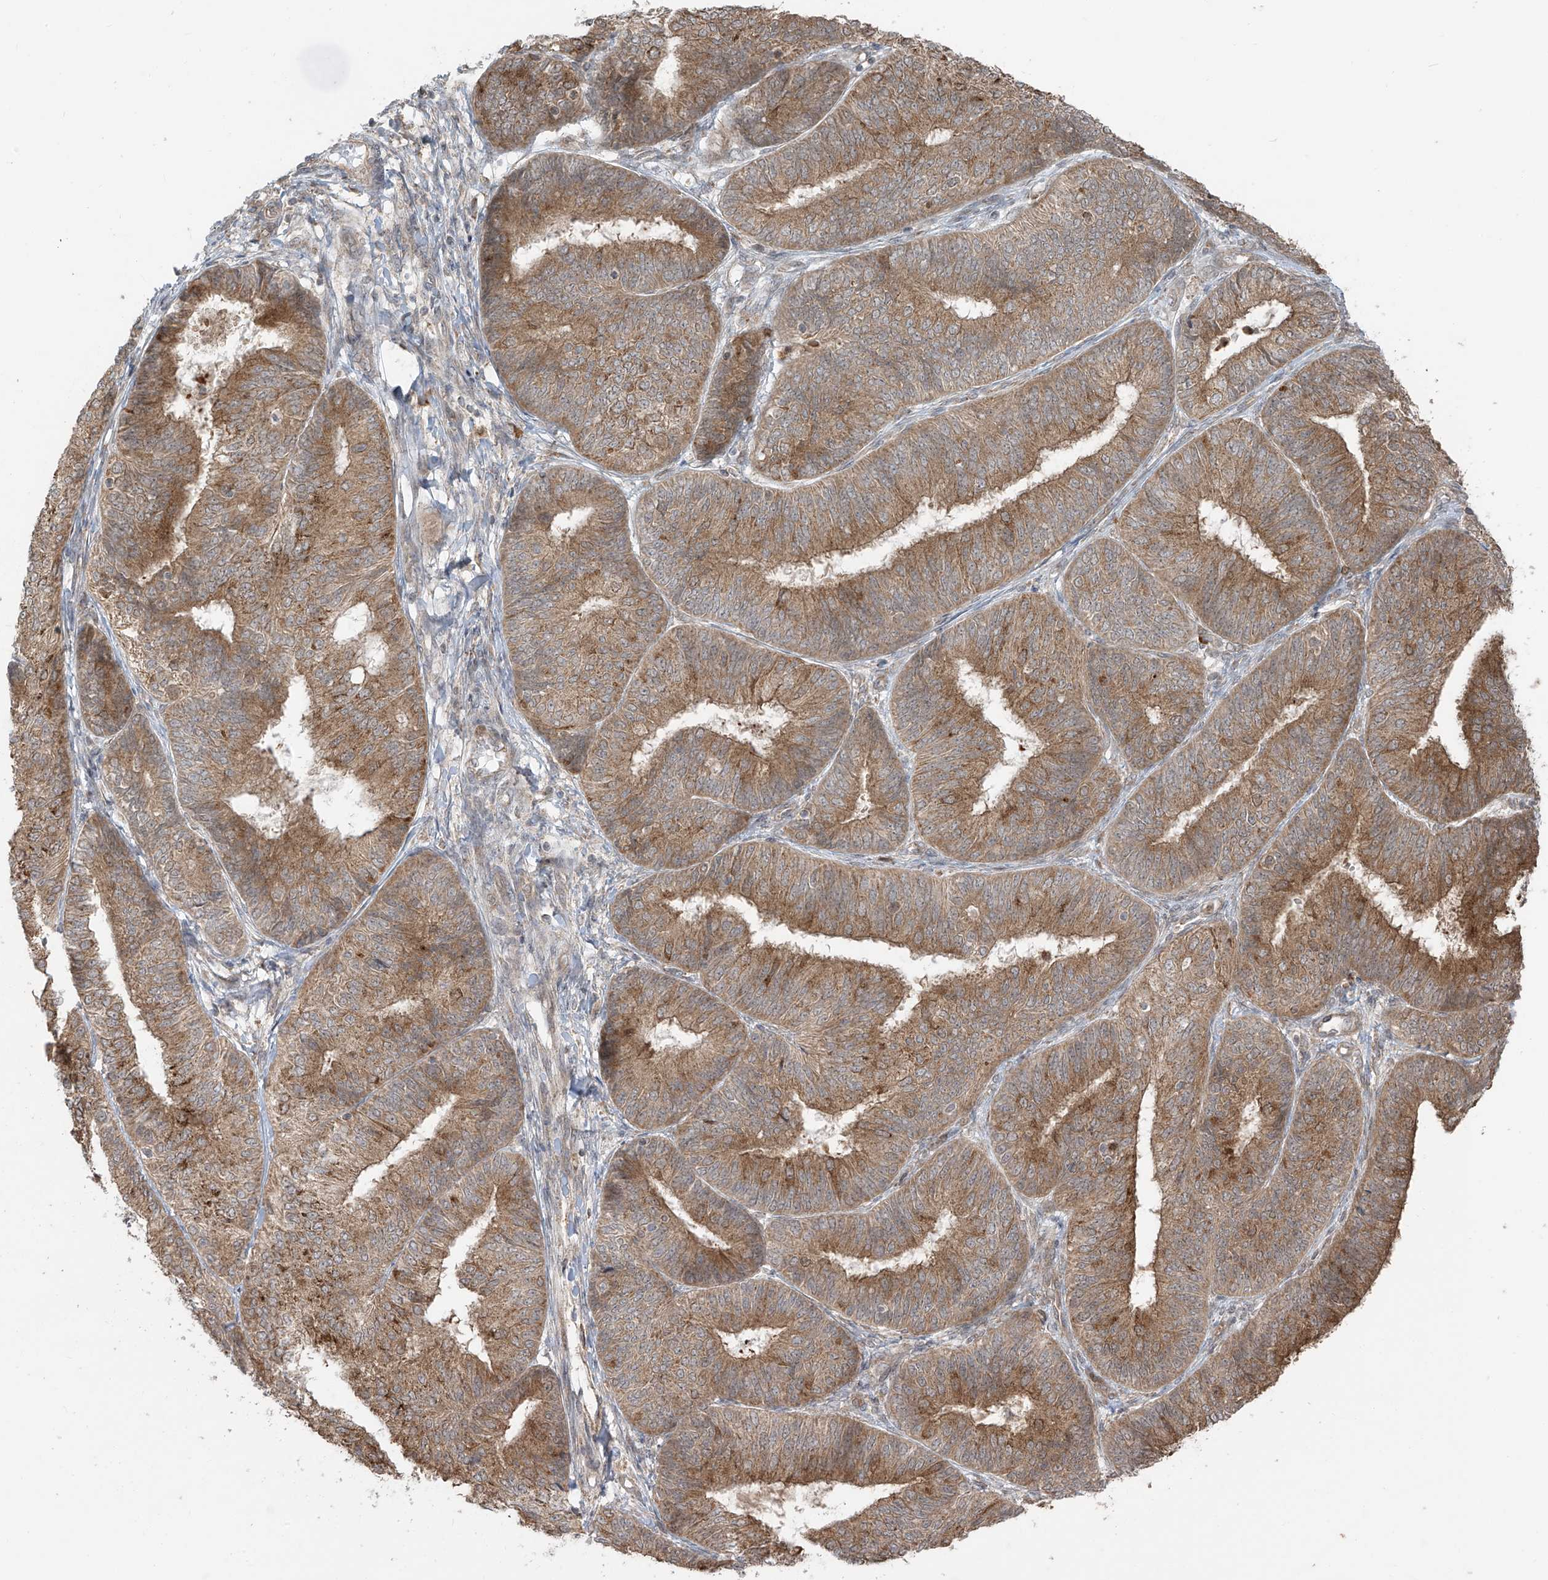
{"staining": {"intensity": "moderate", "quantity": ">75%", "location": "cytoplasmic/membranous"}, "tissue": "endometrial cancer", "cell_type": "Tumor cells", "image_type": "cancer", "snomed": [{"axis": "morphology", "description": "Adenocarcinoma, NOS"}, {"axis": "topography", "description": "Endometrium"}], "caption": "IHC (DAB) staining of human adenocarcinoma (endometrial) demonstrates moderate cytoplasmic/membranous protein staining in about >75% of tumor cells. The protein of interest is stained brown, and the nuclei are stained in blue (DAB IHC with brightfield microscopy, high magnification).", "gene": "PDE11A", "patient": {"sex": "female", "age": 58}}